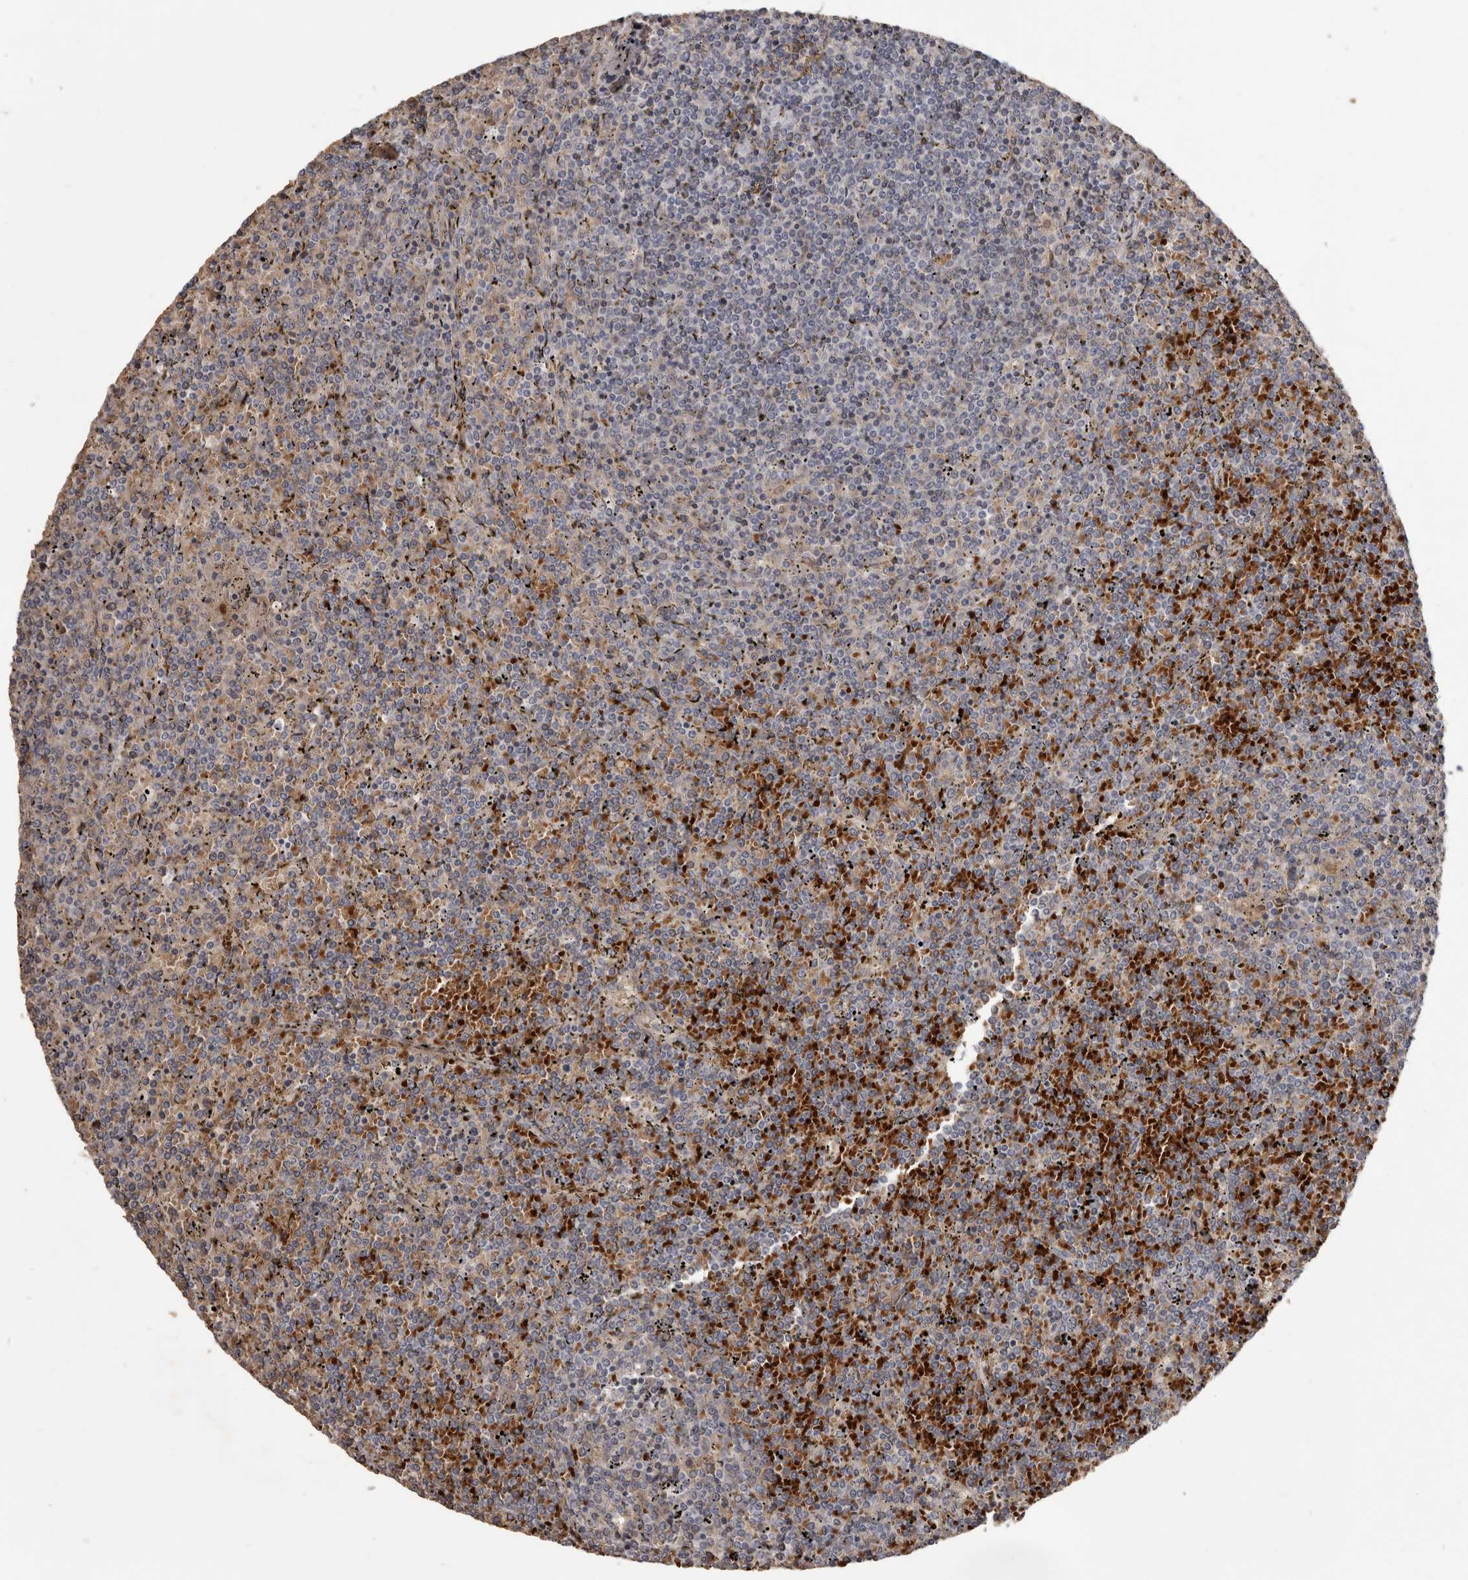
{"staining": {"intensity": "negative", "quantity": "none", "location": "none"}, "tissue": "lymphoma", "cell_type": "Tumor cells", "image_type": "cancer", "snomed": [{"axis": "morphology", "description": "Malignant lymphoma, non-Hodgkin's type, Low grade"}, {"axis": "topography", "description": "Spleen"}], "caption": "Lymphoma was stained to show a protein in brown. There is no significant expression in tumor cells.", "gene": "NENF", "patient": {"sex": "female", "age": 19}}